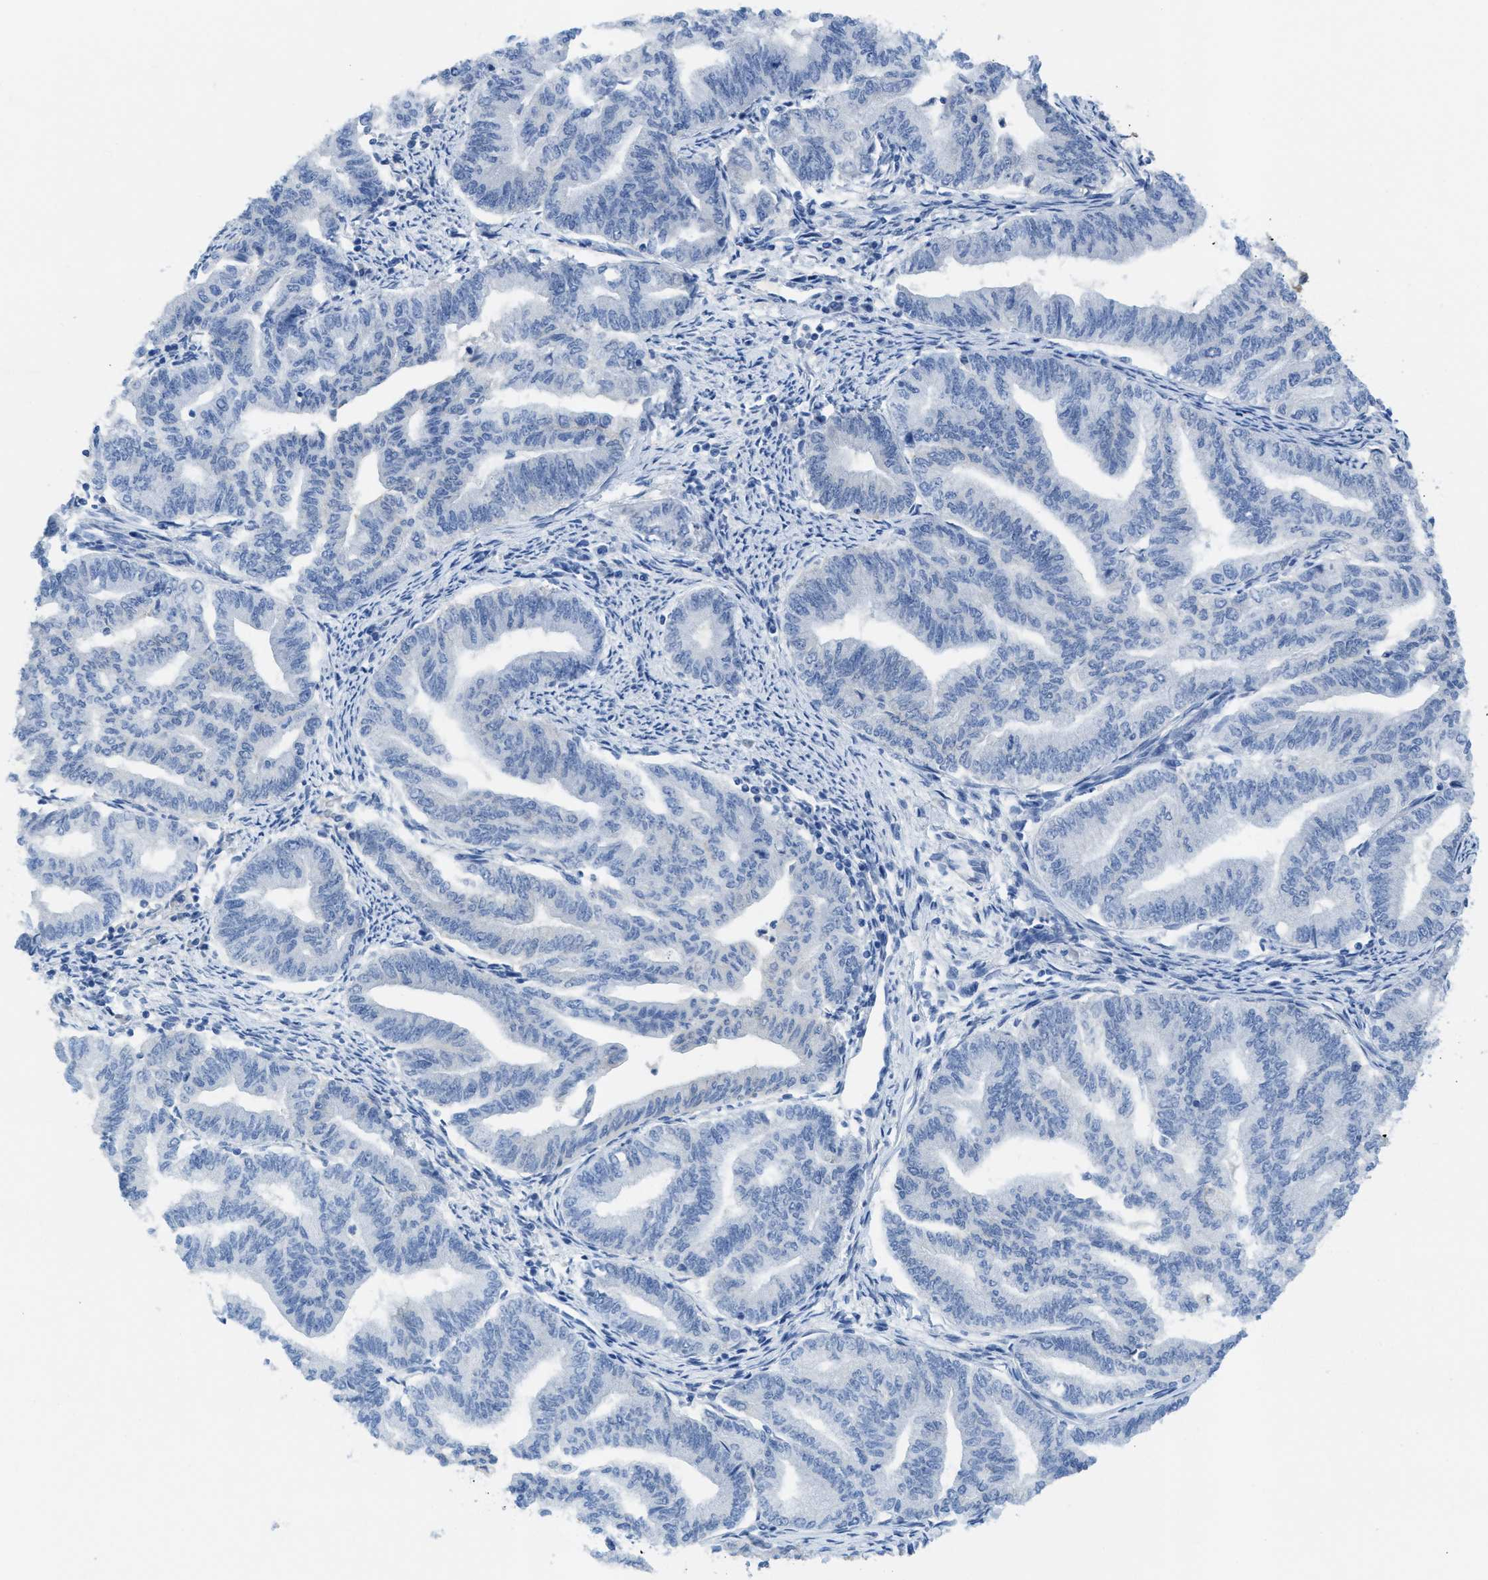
{"staining": {"intensity": "negative", "quantity": "none", "location": "none"}, "tissue": "endometrial cancer", "cell_type": "Tumor cells", "image_type": "cancer", "snomed": [{"axis": "morphology", "description": "Adenocarcinoma, NOS"}, {"axis": "topography", "description": "Endometrium"}], "caption": "This is an IHC histopathology image of human endometrial cancer (adenocarcinoma). There is no positivity in tumor cells.", "gene": "CNNM4", "patient": {"sex": "female", "age": 79}}